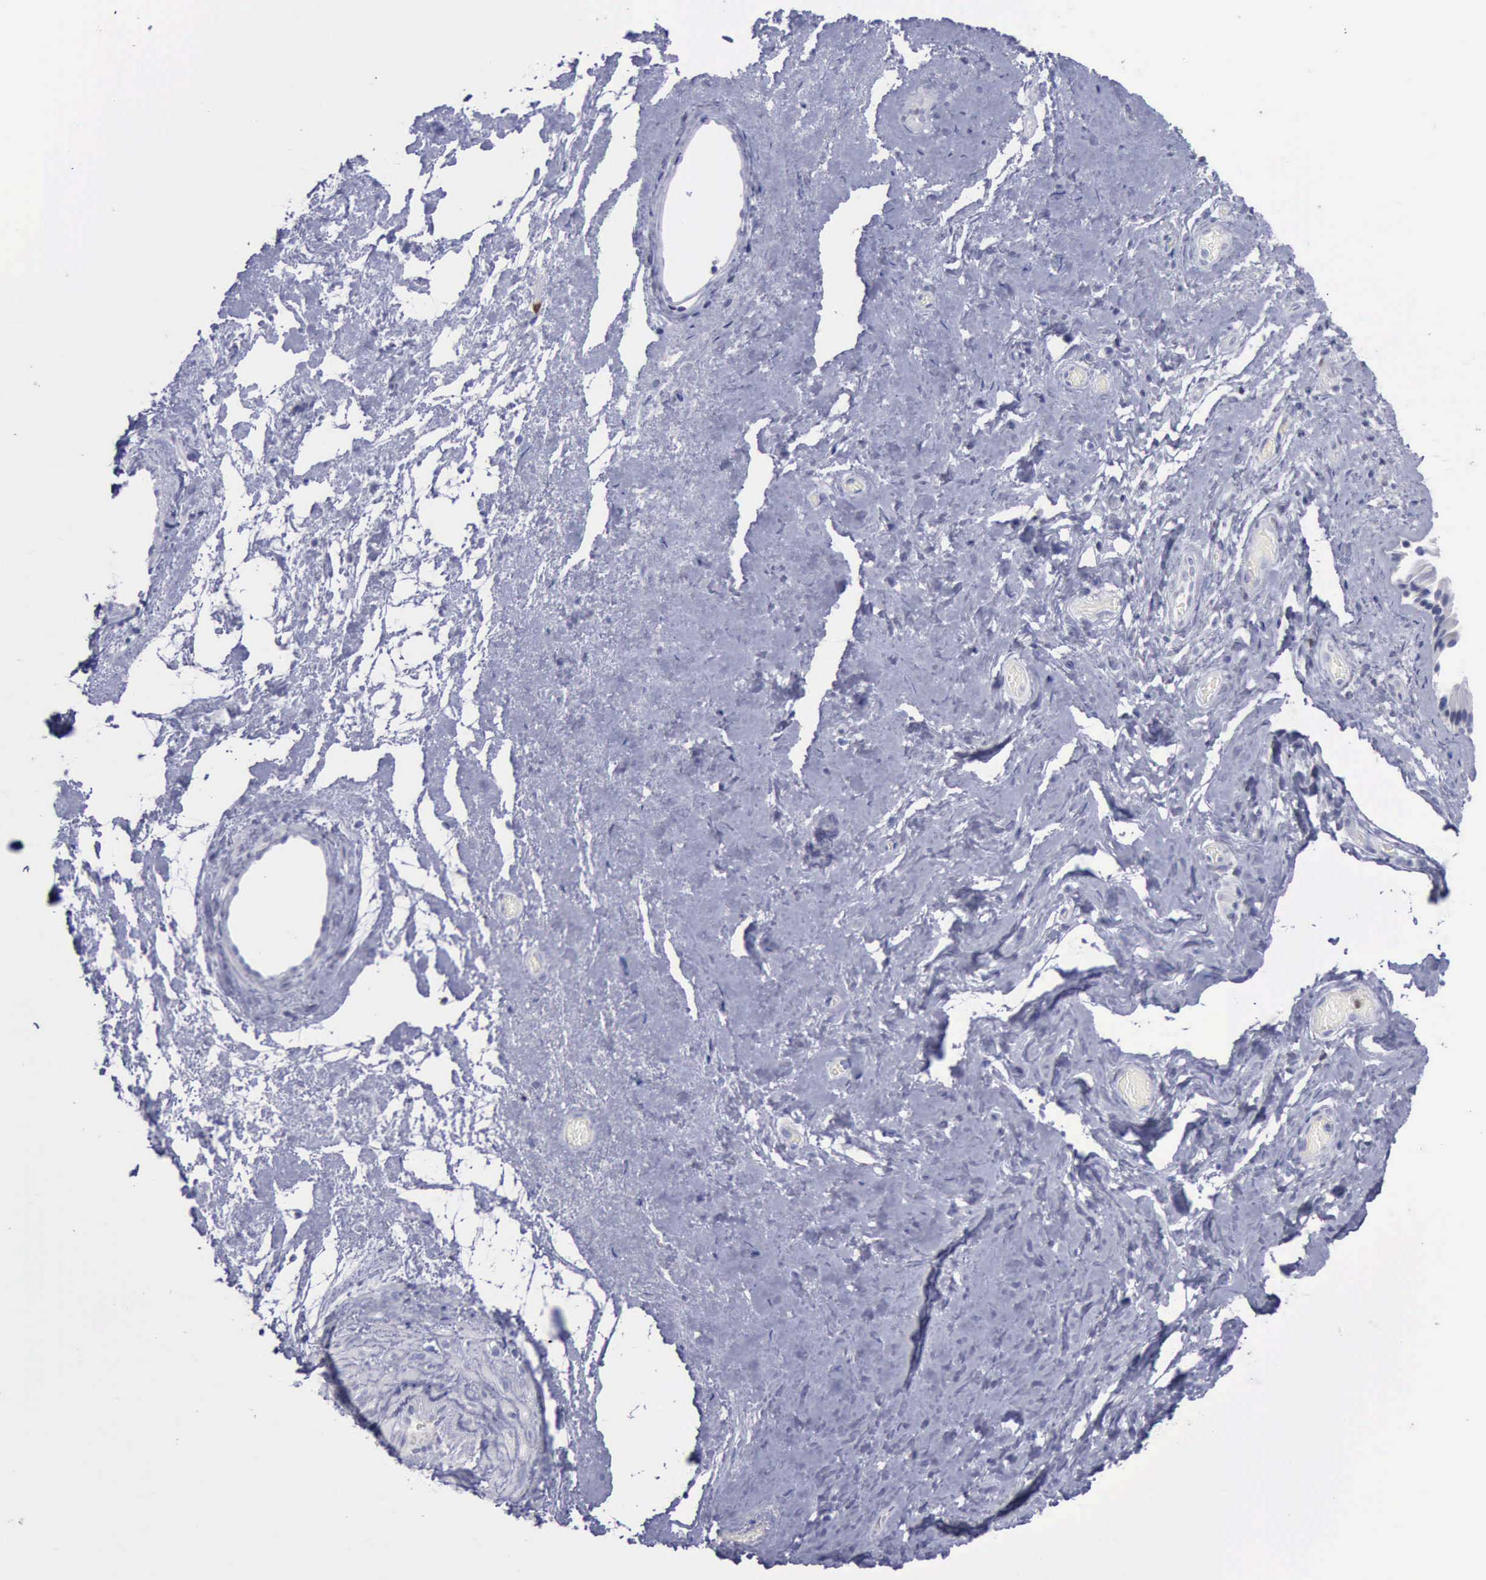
{"staining": {"intensity": "weak", "quantity": "<25%", "location": "nuclear"}, "tissue": "nasopharynx", "cell_type": "Respiratory epithelial cells", "image_type": "normal", "snomed": [{"axis": "morphology", "description": "Normal tissue, NOS"}, {"axis": "morphology", "description": "Squamous cell carcinoma, NOS"}, {"axis": "topography", "description": "Cartilage tissue"}, {"axis": "topography", "description": "Nasopharynx"}], "caption": "Benign nasopharynx was stained to show a protein in brown. There is no significant positivity in respiratory epithelial cells. Brightfield microscopy of IHC stained with DAB (brown) and hematoxylin (blue), captured at high magnification.", "gene": "SATB2", "patient": {"sex": "male", "age": 63}}